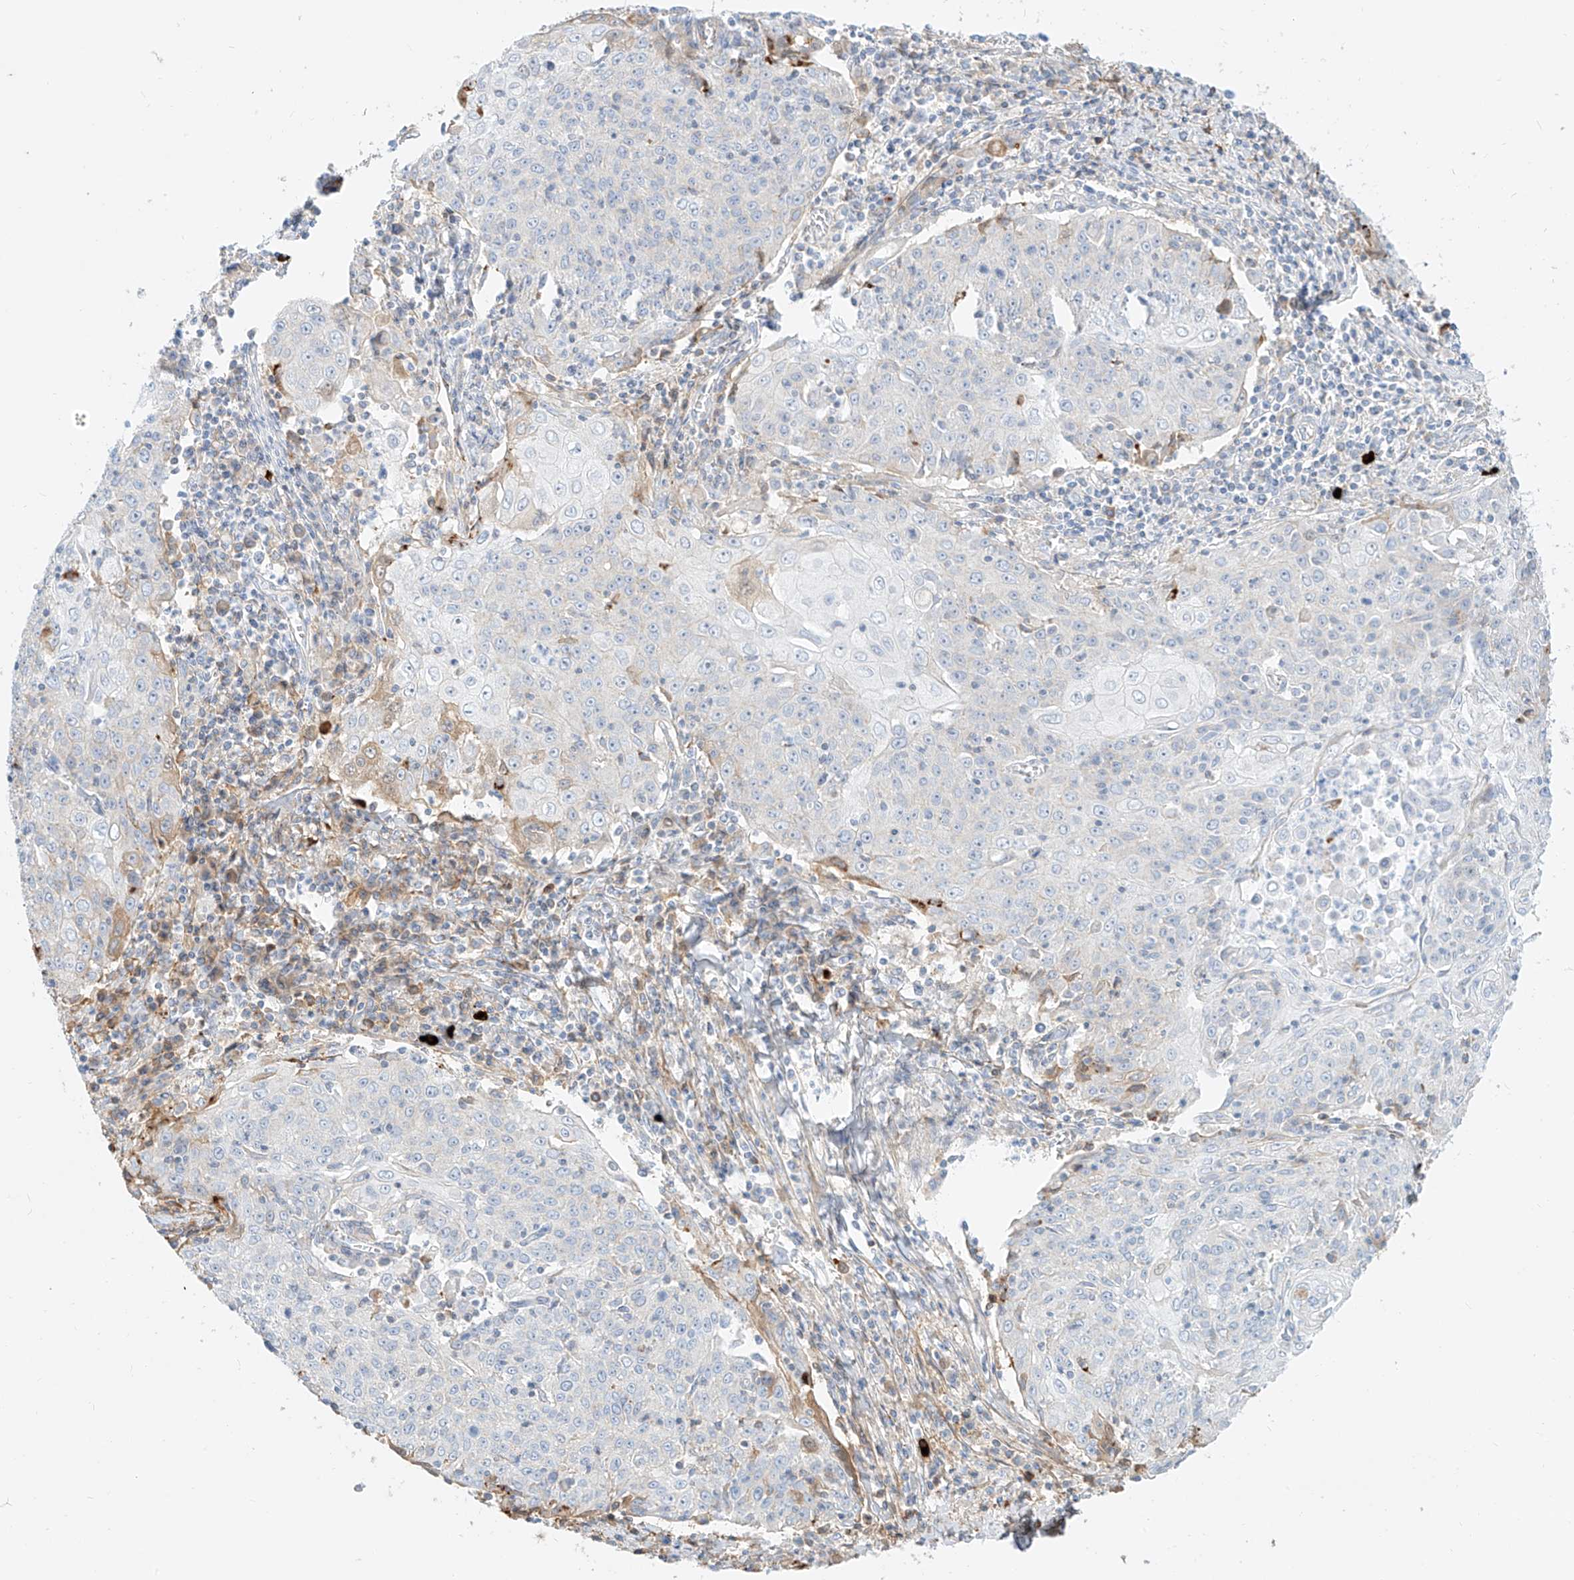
{"staining": {"intensity": "negative", "quantity": "none", "location": "none"}, "tissue": "cervical cancer", "cell_type": "Tumor cells", "image_type": "cancer", "snomed": [{"axis": "morphology", "description": "Squamous cell carcinoma, NOS"}, {"axis": "topography", "description": "Cervix"}], "caption": "Image shows no significant protein positivity in tumor cells of cervical squamous cell carcinoma.", "gene": "OCSTAMP", "patient": {"sex": "female", "age": 48}}